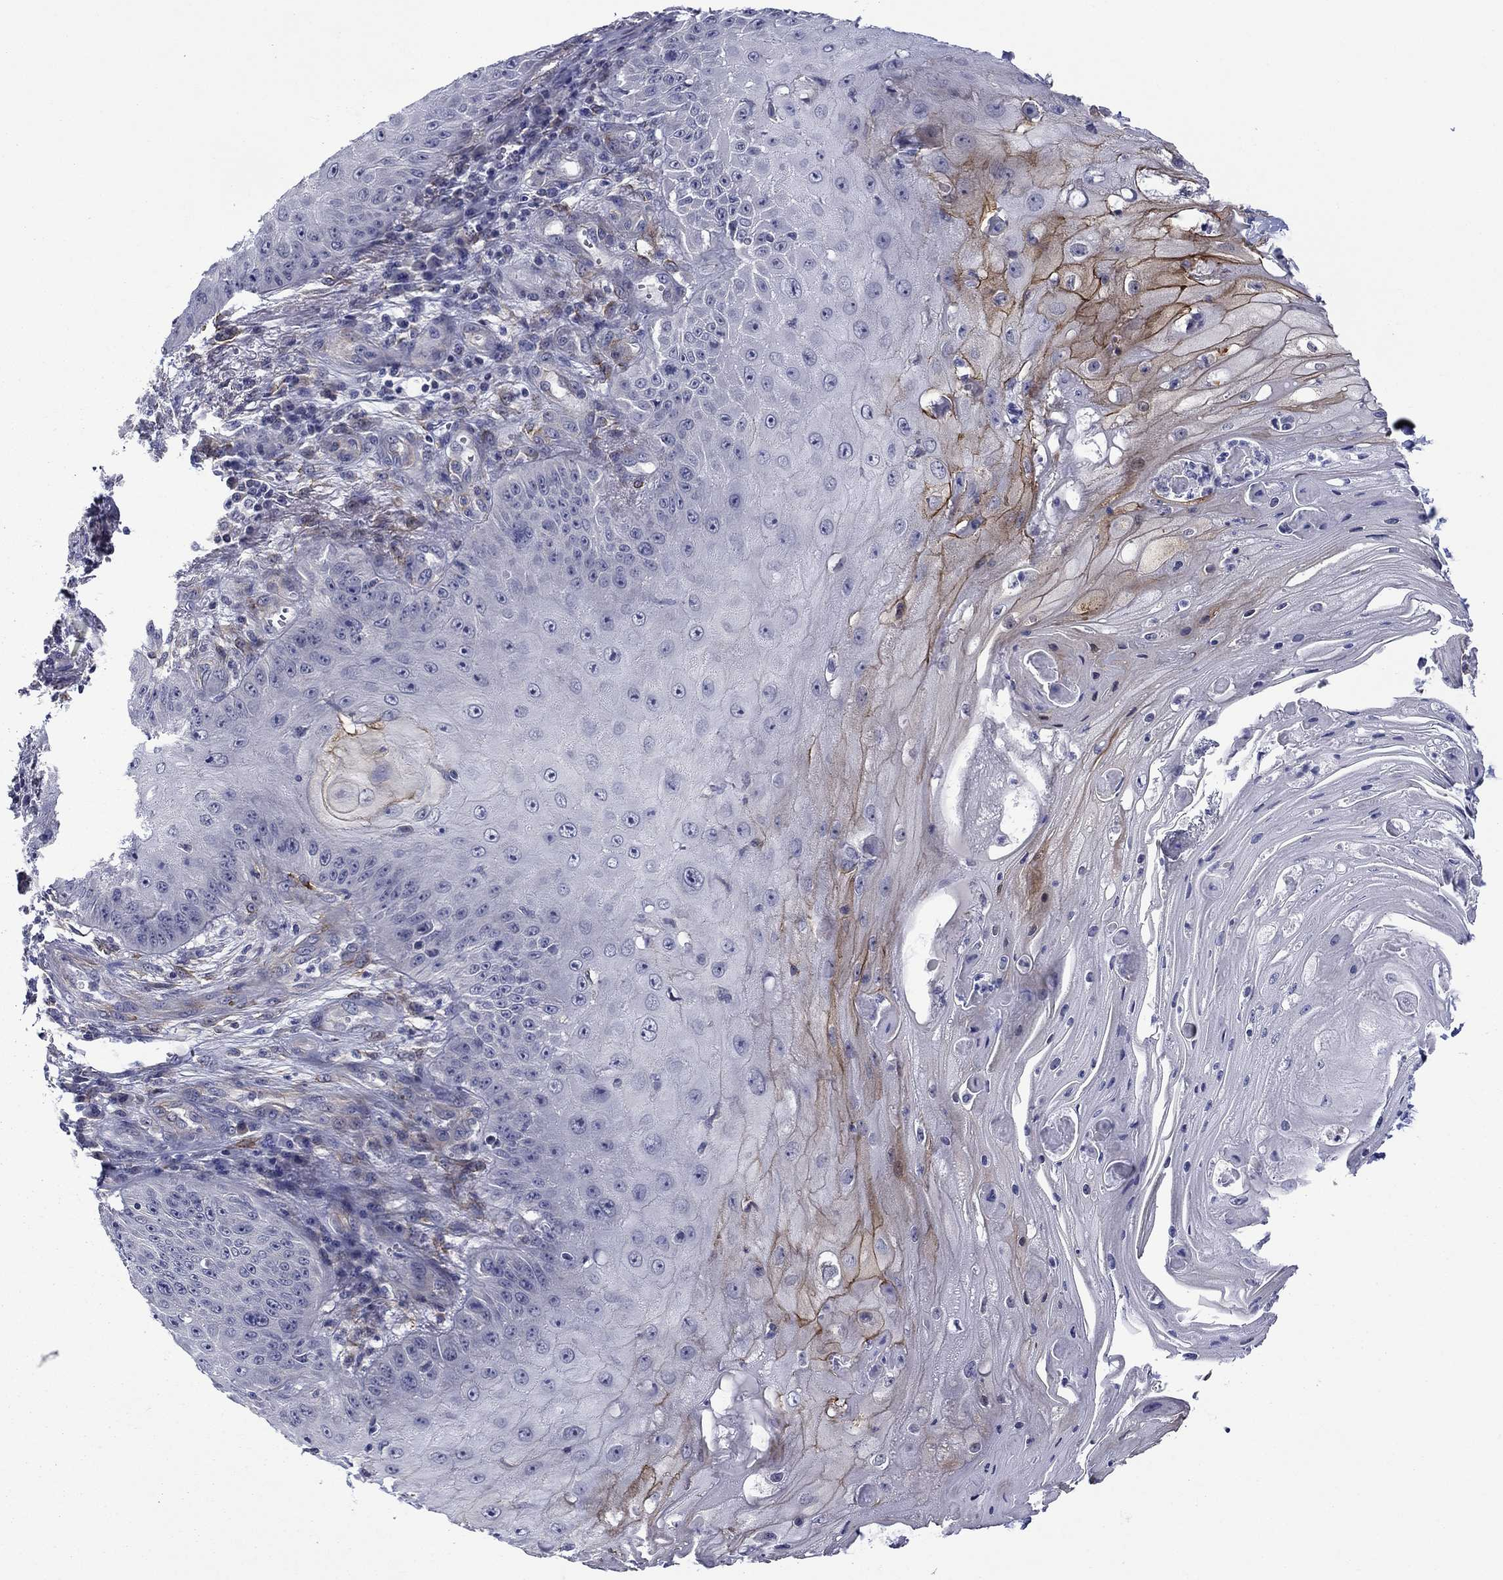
{"staining": {"intensity": "strong", "quantity": "<25%", "location": "cytoplasmic/membranous"}, "tissue": "skin cancer", "cell_type": "Tumor cells", "image_type": "cancer", "snomed": [{"axis": "morphology", "description": "Squamous cell carcinoma, NOS"}, {"axis": "topography", "description": "Skin"}], "caption": "DAB immunohistochemical staining of human skin cancer (squamous cell carcinoma) exhibits strong cytoplasmic/membranous protein positivity in approximately <25% of tumor cells. (brown staining indicates protein expression, while blue staining denotes nuclei).", "gene": "LMO7", "patient": {"sex": "male", "age": 70}}